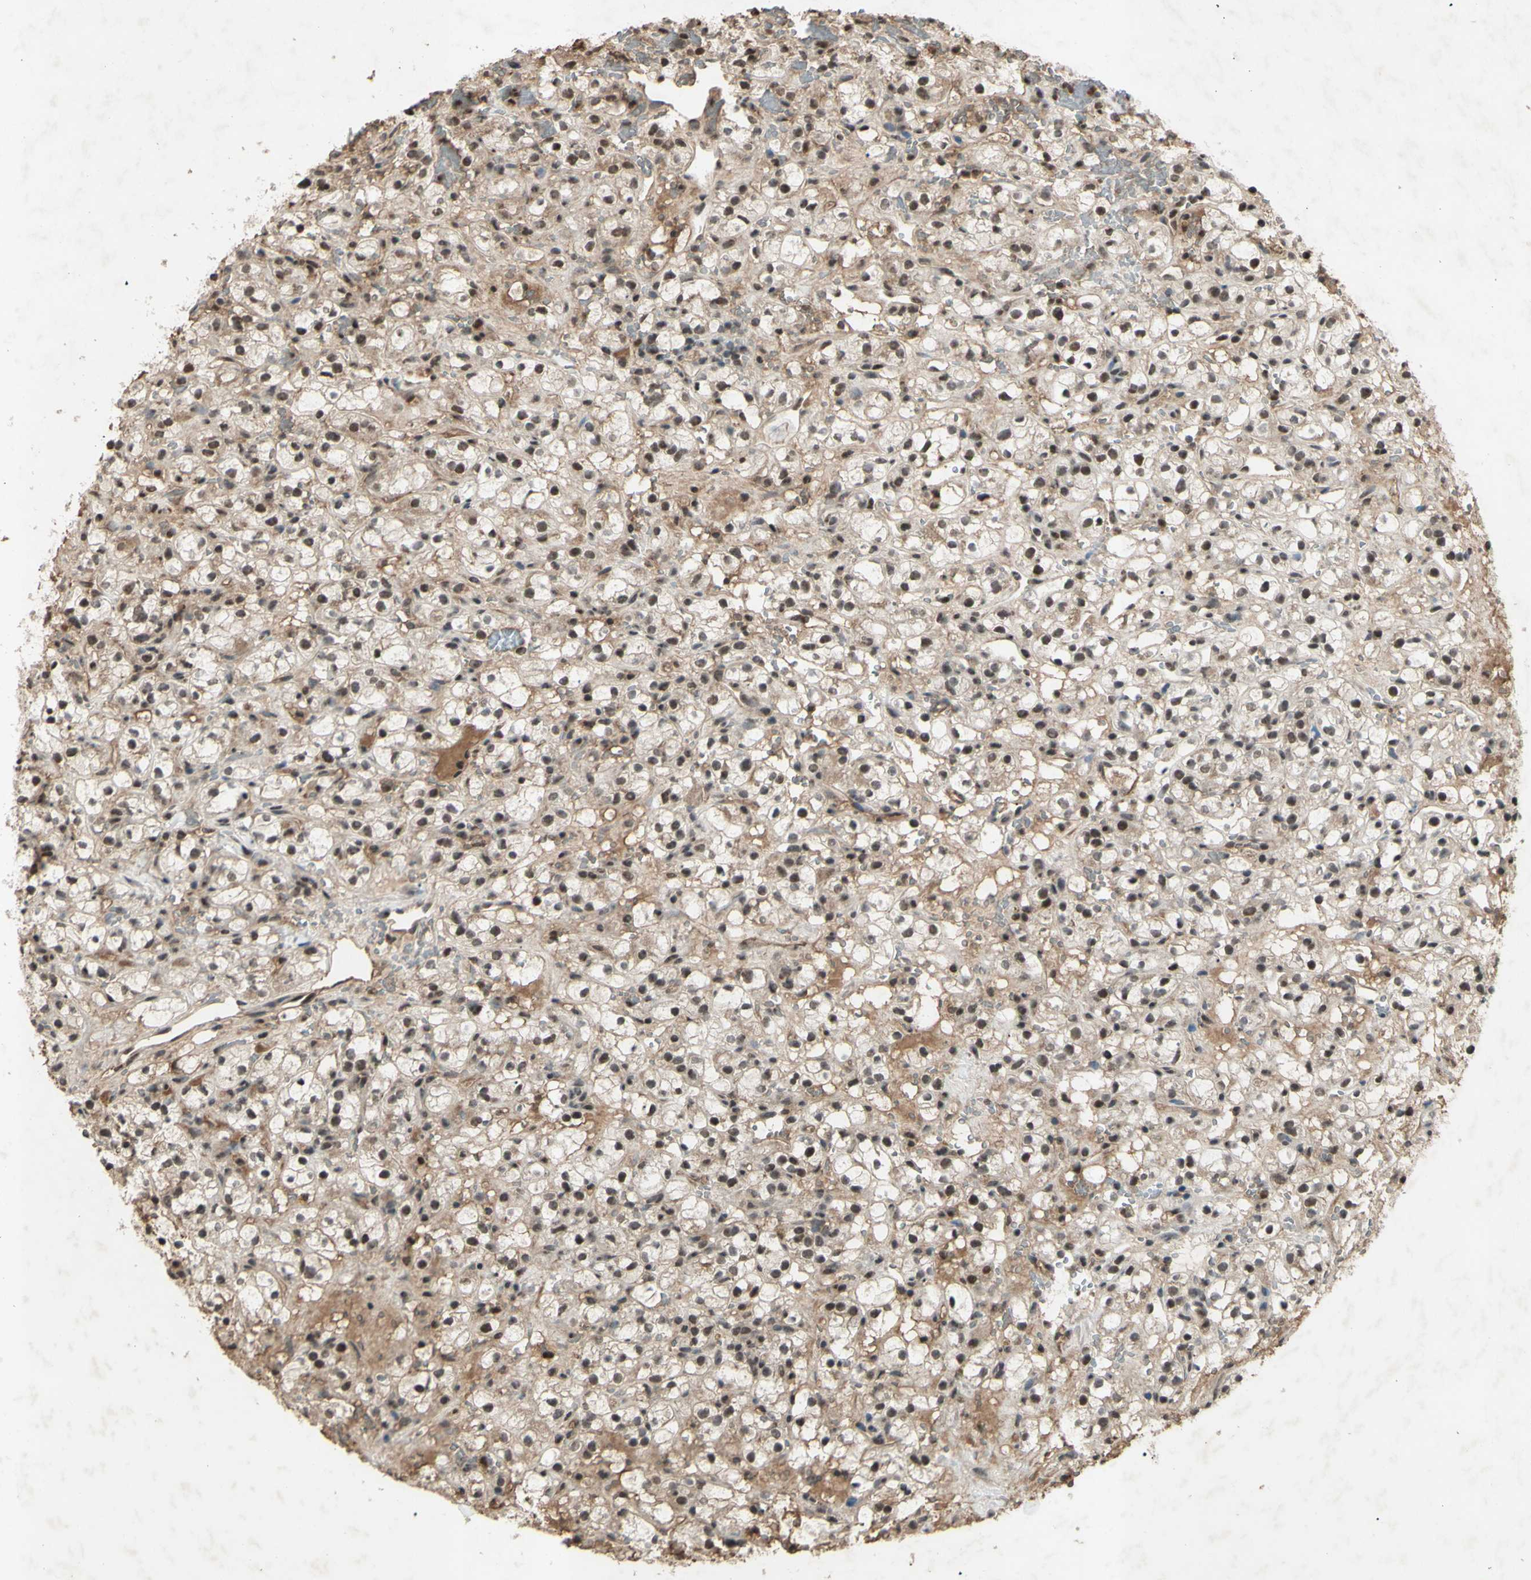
{"staining": {"intensity": "moderate", "quantity": "25%-75%", "location": "cytoplasmic/membranous,nuclear"}, "tissue": "renal cancer", "cell_type": "Tumor cells", "image_type": "cancer", "snomed": [{"axis": "morphology", "description": "Adenocarcinoma, NOS"}, {"axis": "topography", "description": "Kidney"}], "caption": "This is an image of IHC staining of adenocarcinoma (renal), which shows moderate expression in the cytoplasmic/membranous and nuclear of tumor cells.", "gene": "SNW1", "patient": {"sex": "male", "age": 61}}